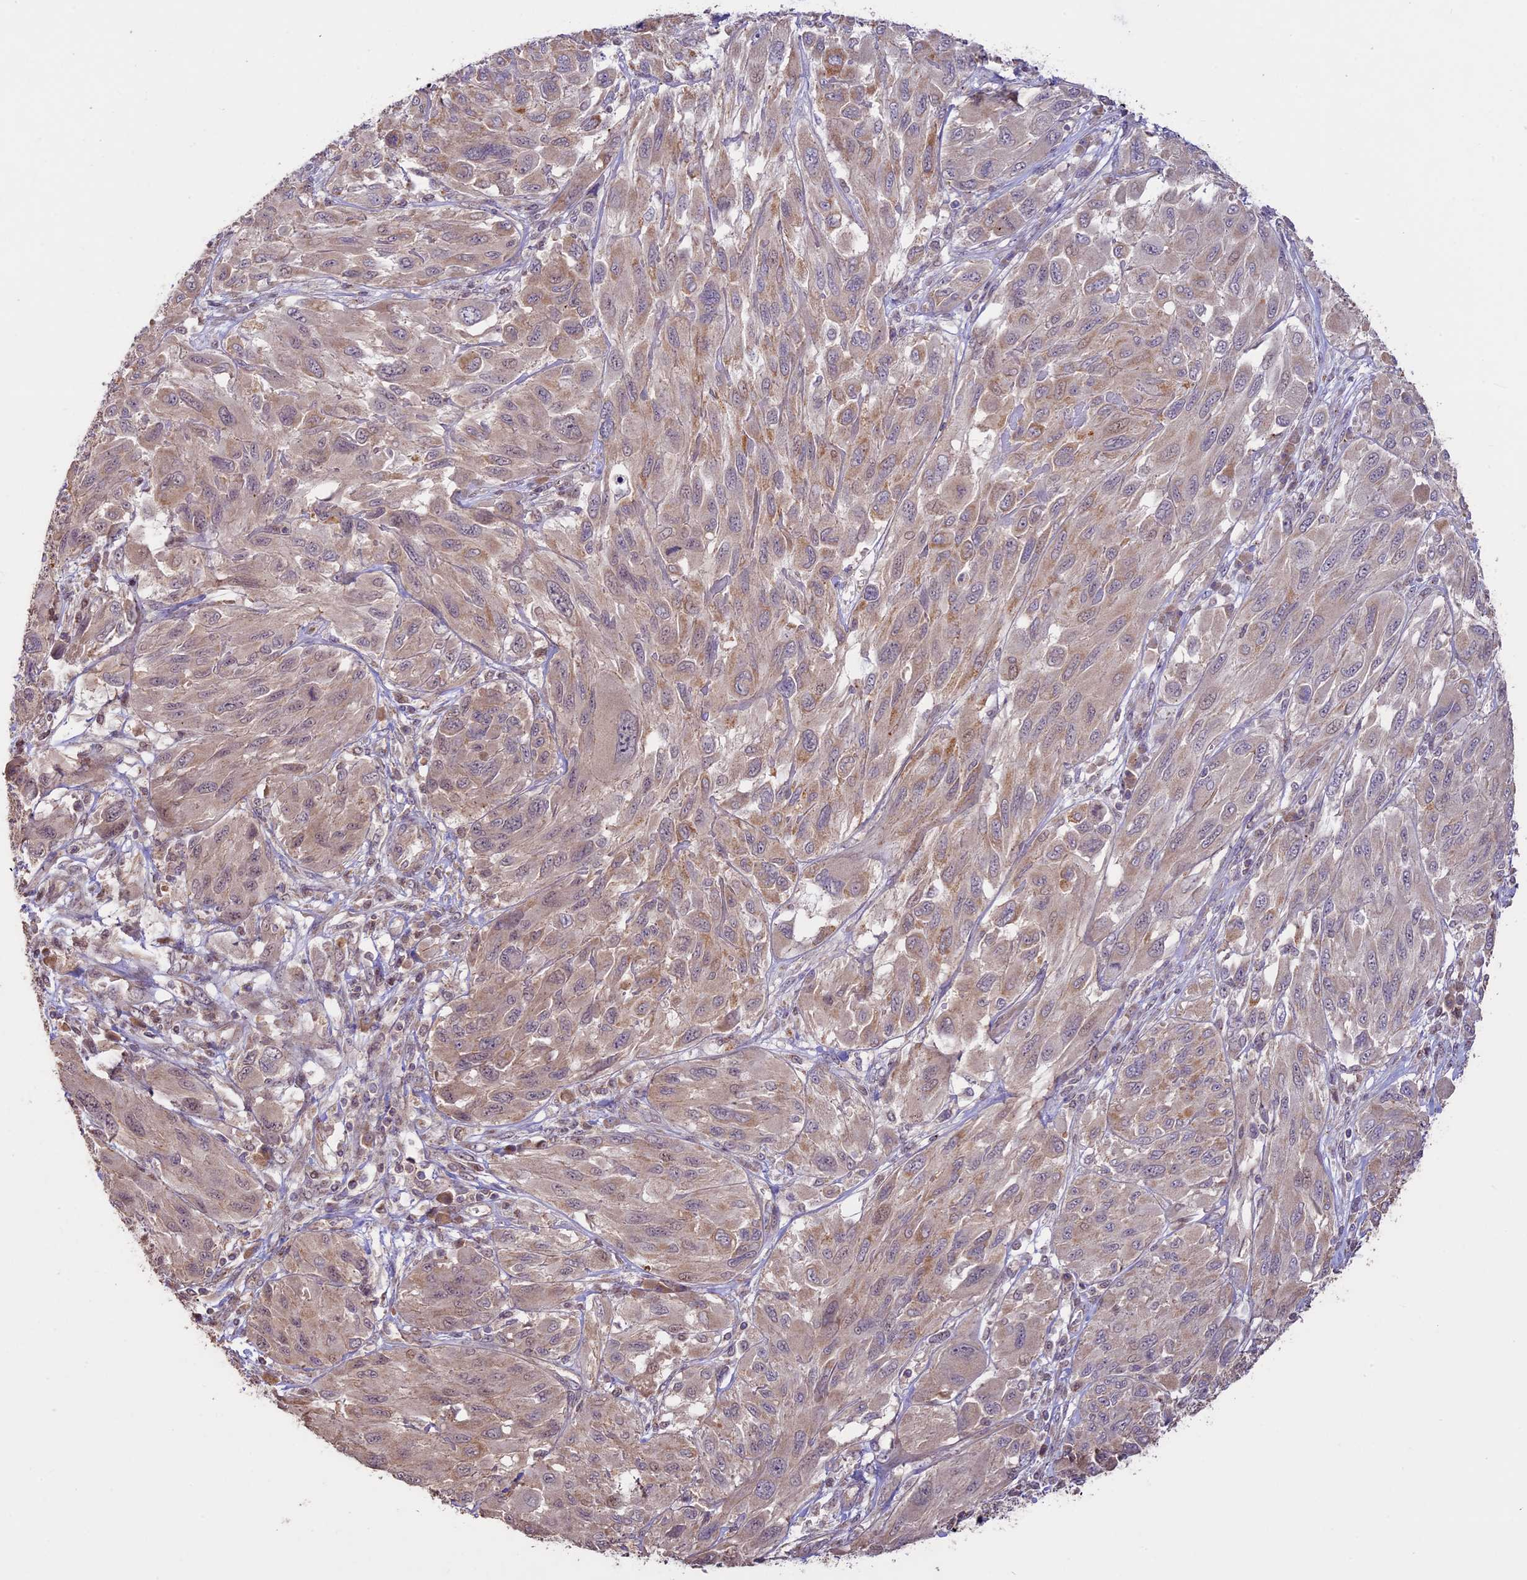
{"staining": {"intensity": "moderate", "quantity": "<25%", "location": "cytoplasmic/membranous"}, "tissue": "melanoma", "cell_type": "Tumor cells", "image_type": "cancer", "snomed": [{"axis": "morphology", "description": "Malignant melanoma, NOS"}, {"axis": "topography", "description": "Skin"}], "caption": "The histopathology image shows immunohistochemical staining of melanoma. There is moderate cytoplasmic/membranous positivity is identified in about <25% of tumor cells. The staining was performed using DAB (3,3'-diaminobenzidine) to visualize the protein expression in brown, while the nuclei were stained in blue with hematoxylin (Magnification: 20x).", "gene": "BCAS4", "patient": {"sex": "female", "age": 91}}